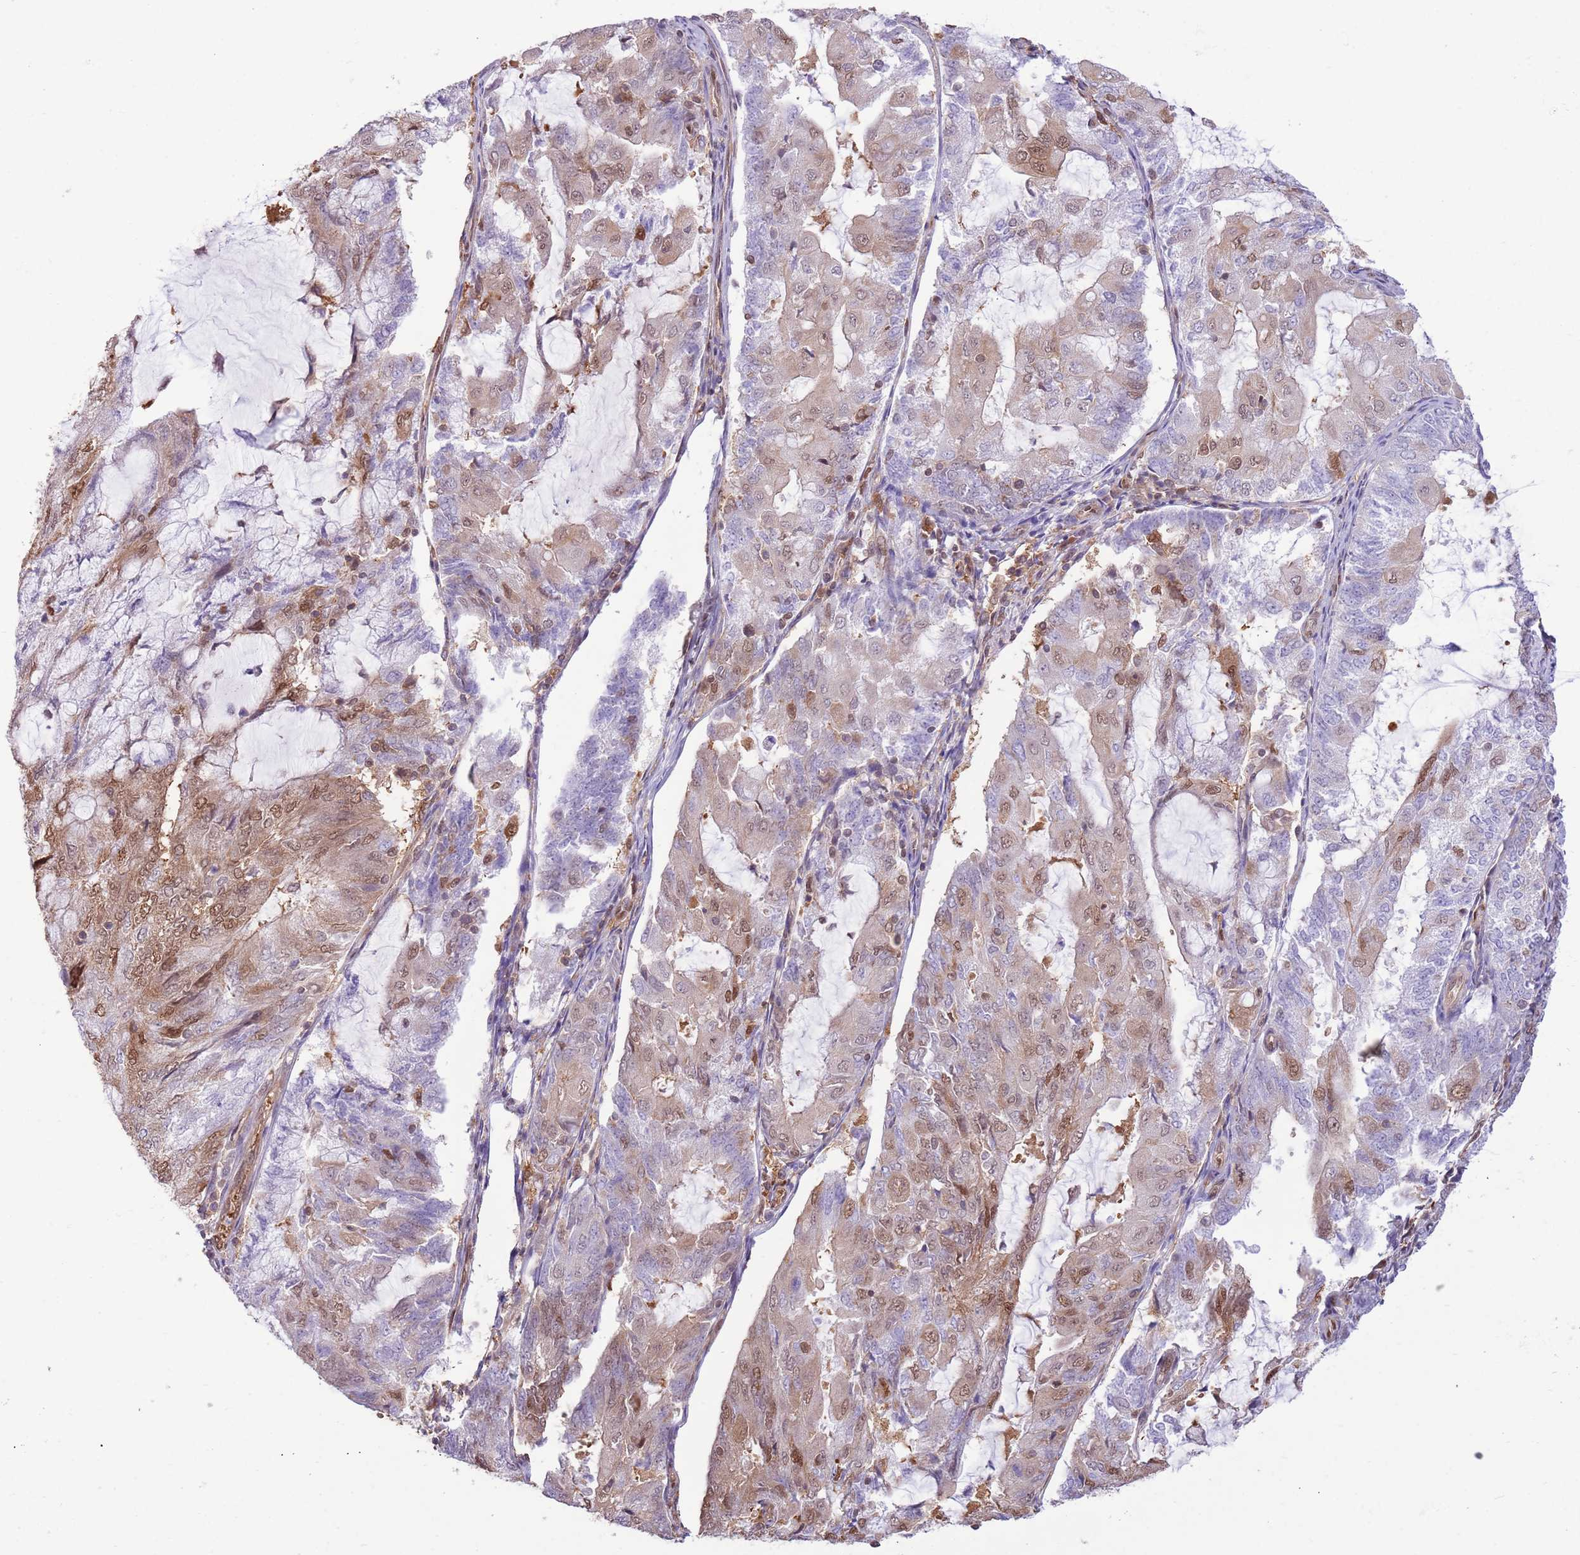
{"staining": {"intensity": "moderate", "quantity": "<25%", "location": "cytoplasmic/membranous,nuclear"}, "tissue": "endometrial cancer", "cell_type": "Tumor cells", "image_type": "cancer", "snomed": [{"axis": "morphology", "description": "Adenocarcinoma, NOS"}, {"axis": "topography", "description": "Endometrium"}], "caption": "A micrograph showing moderate cytoplasmic/membranous and nuclear expression in about <25% of tumor cells in endometrial cancer, as visualized by brown immunohistochemical staining.", "gene": "NSFL1C", "patient": {"sex": "female", "age": 81}}